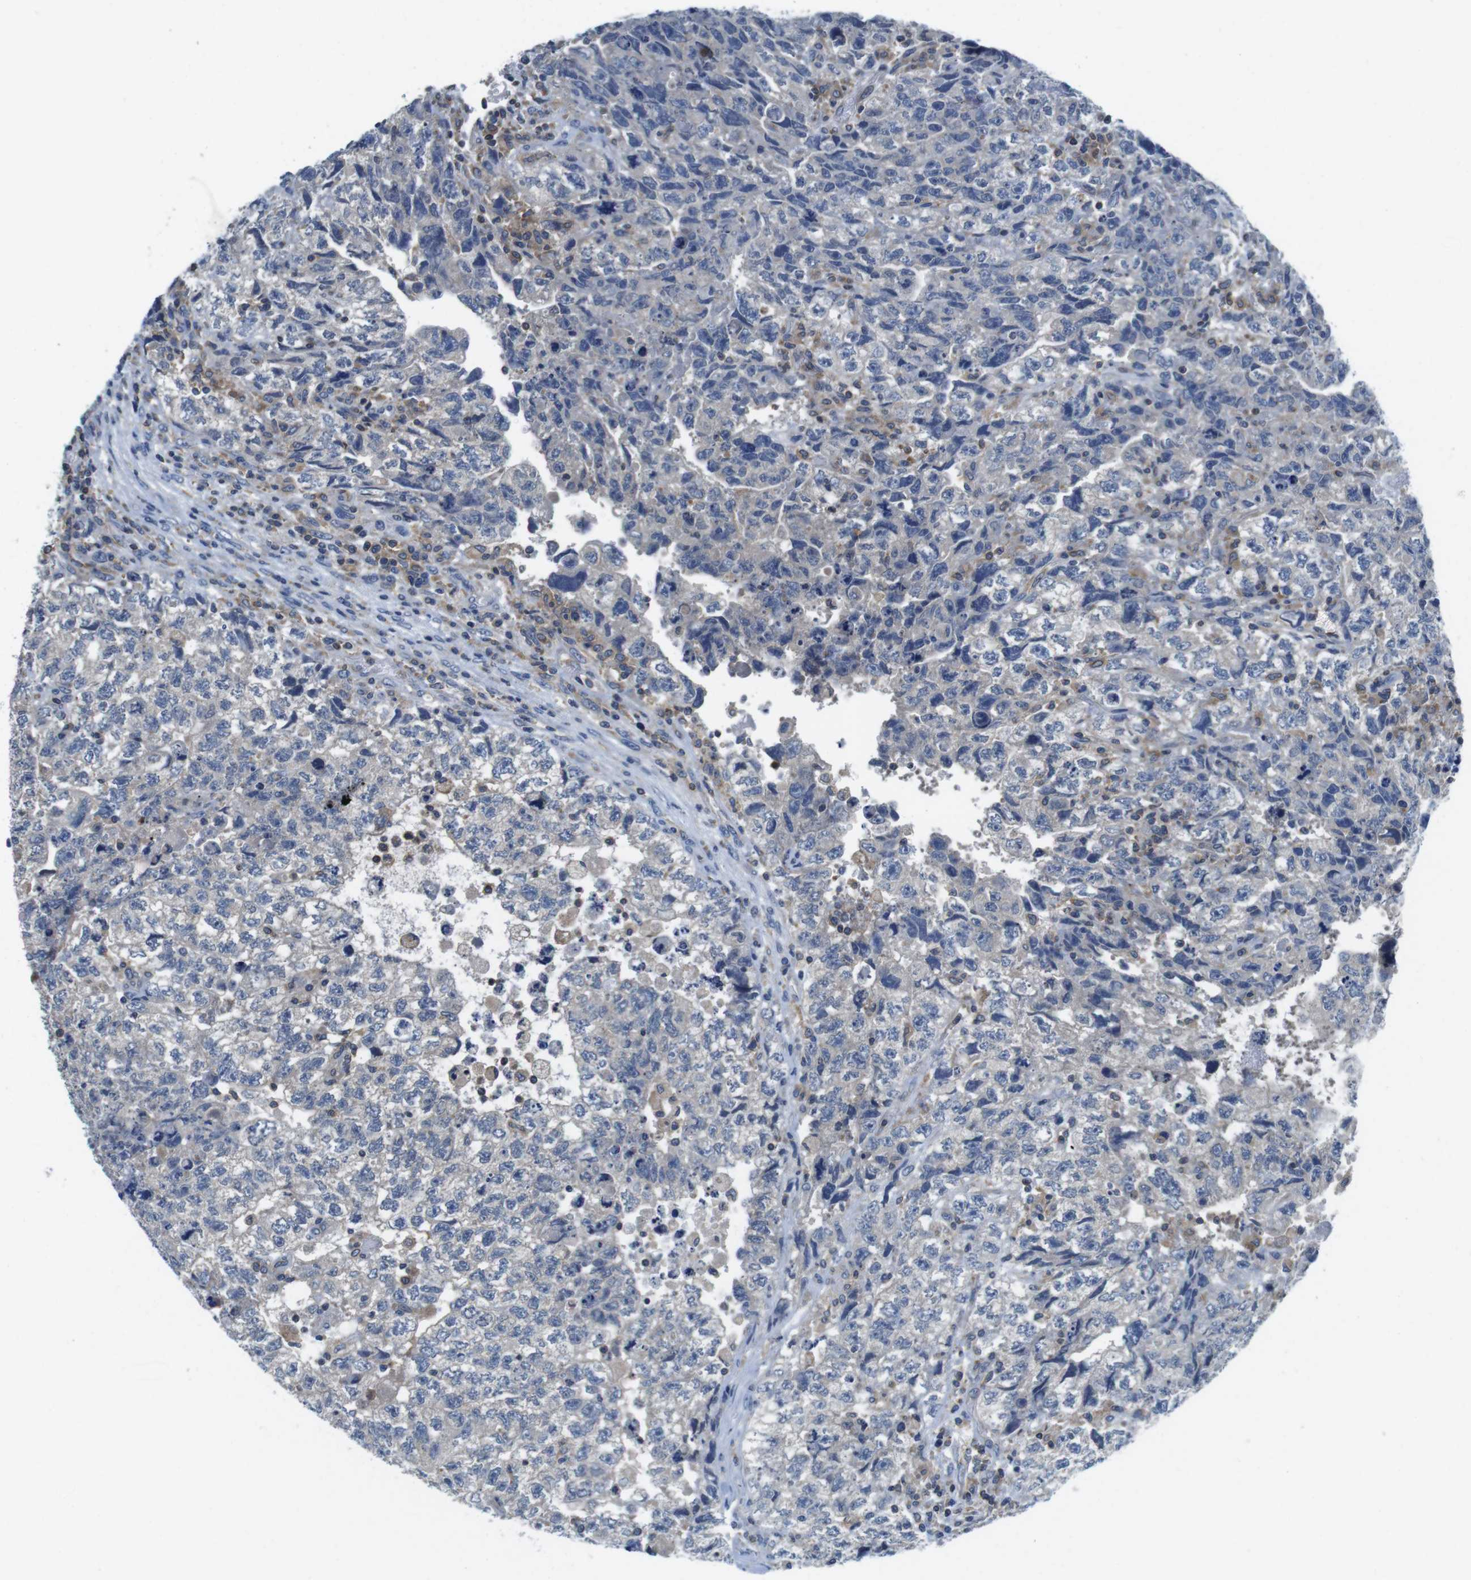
{"staining": {"intensity": "negative", "quantity": "none", "location": "none"}, "tissue": "testis cancer", "cell_type": "Tumor cells", "image_type": "cancer", "snomed": [{"axis": "morphology", "description": "Carcinoma, Embryonal, NOS"}, {"axis": "topography", "description": "Testis"}], "caption": "Tumor cells show no significant positivity in testis embryonal carcinoma. (Immunohistochemistry, brightfield microscopy, high magnification).", "gene": "PIK3CD", "patient": {"sex": "male", "age": 36}}